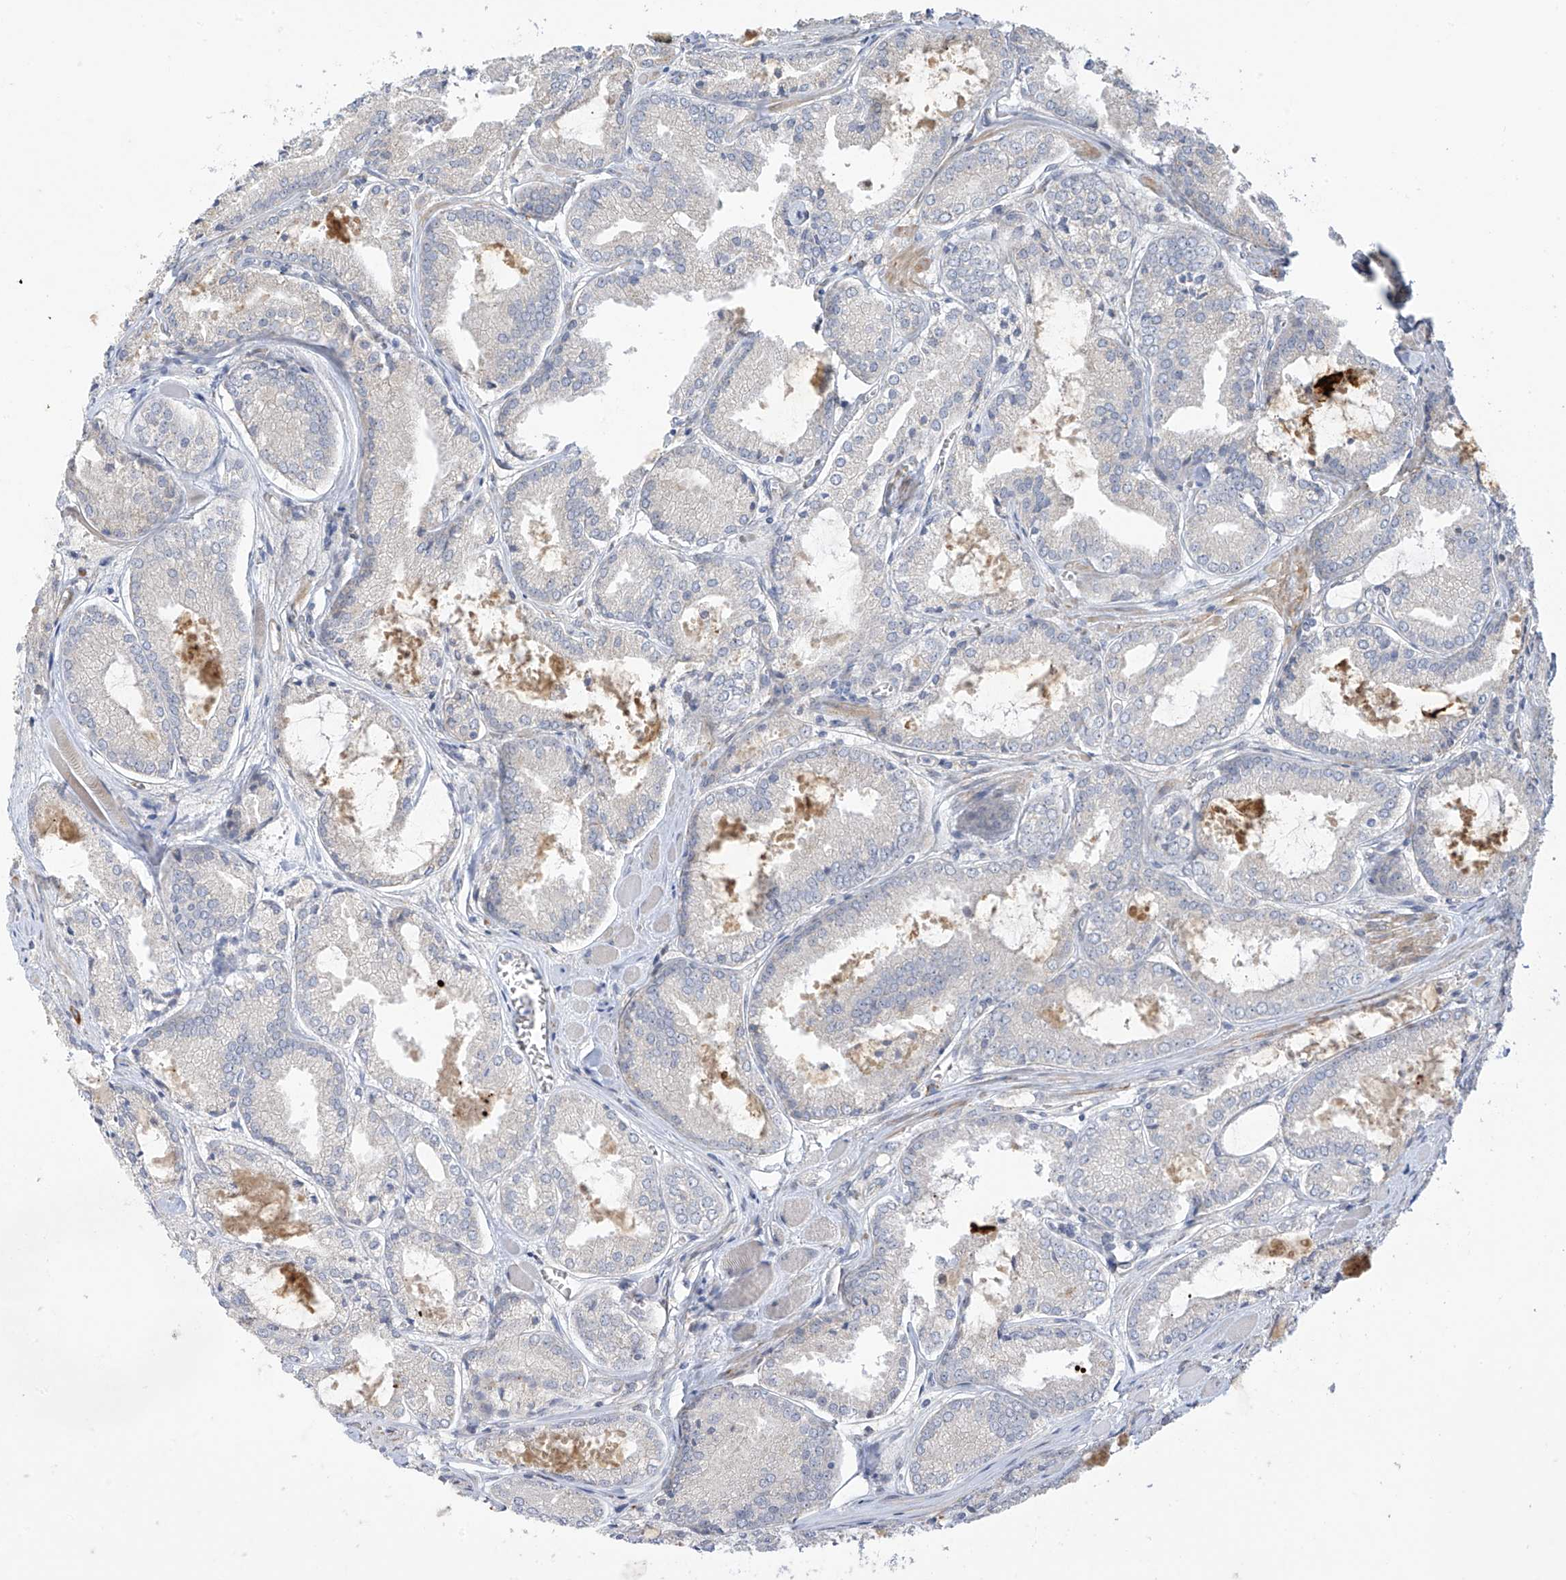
{"staining": {"intensity": "negative", "quantity": "none", "location": "none"}, "tissue": "prostate cancer", "cell_type": "Tumor cells", "image_type": "cancer", "snomed": [{"axis": "morphology", "description": "Adenocarcinoma, Low grade"}, {"axis": "topography", "description": "Prostate"}], "caption": "High magnification brightfield microscopy of prostate cancer stained with DAB (brown) and counterstained with hematoxylin (blue): tumor cells show no significant expression.", "gene": "ZNF641", "patient": {"sex": "male", "age": 67}}